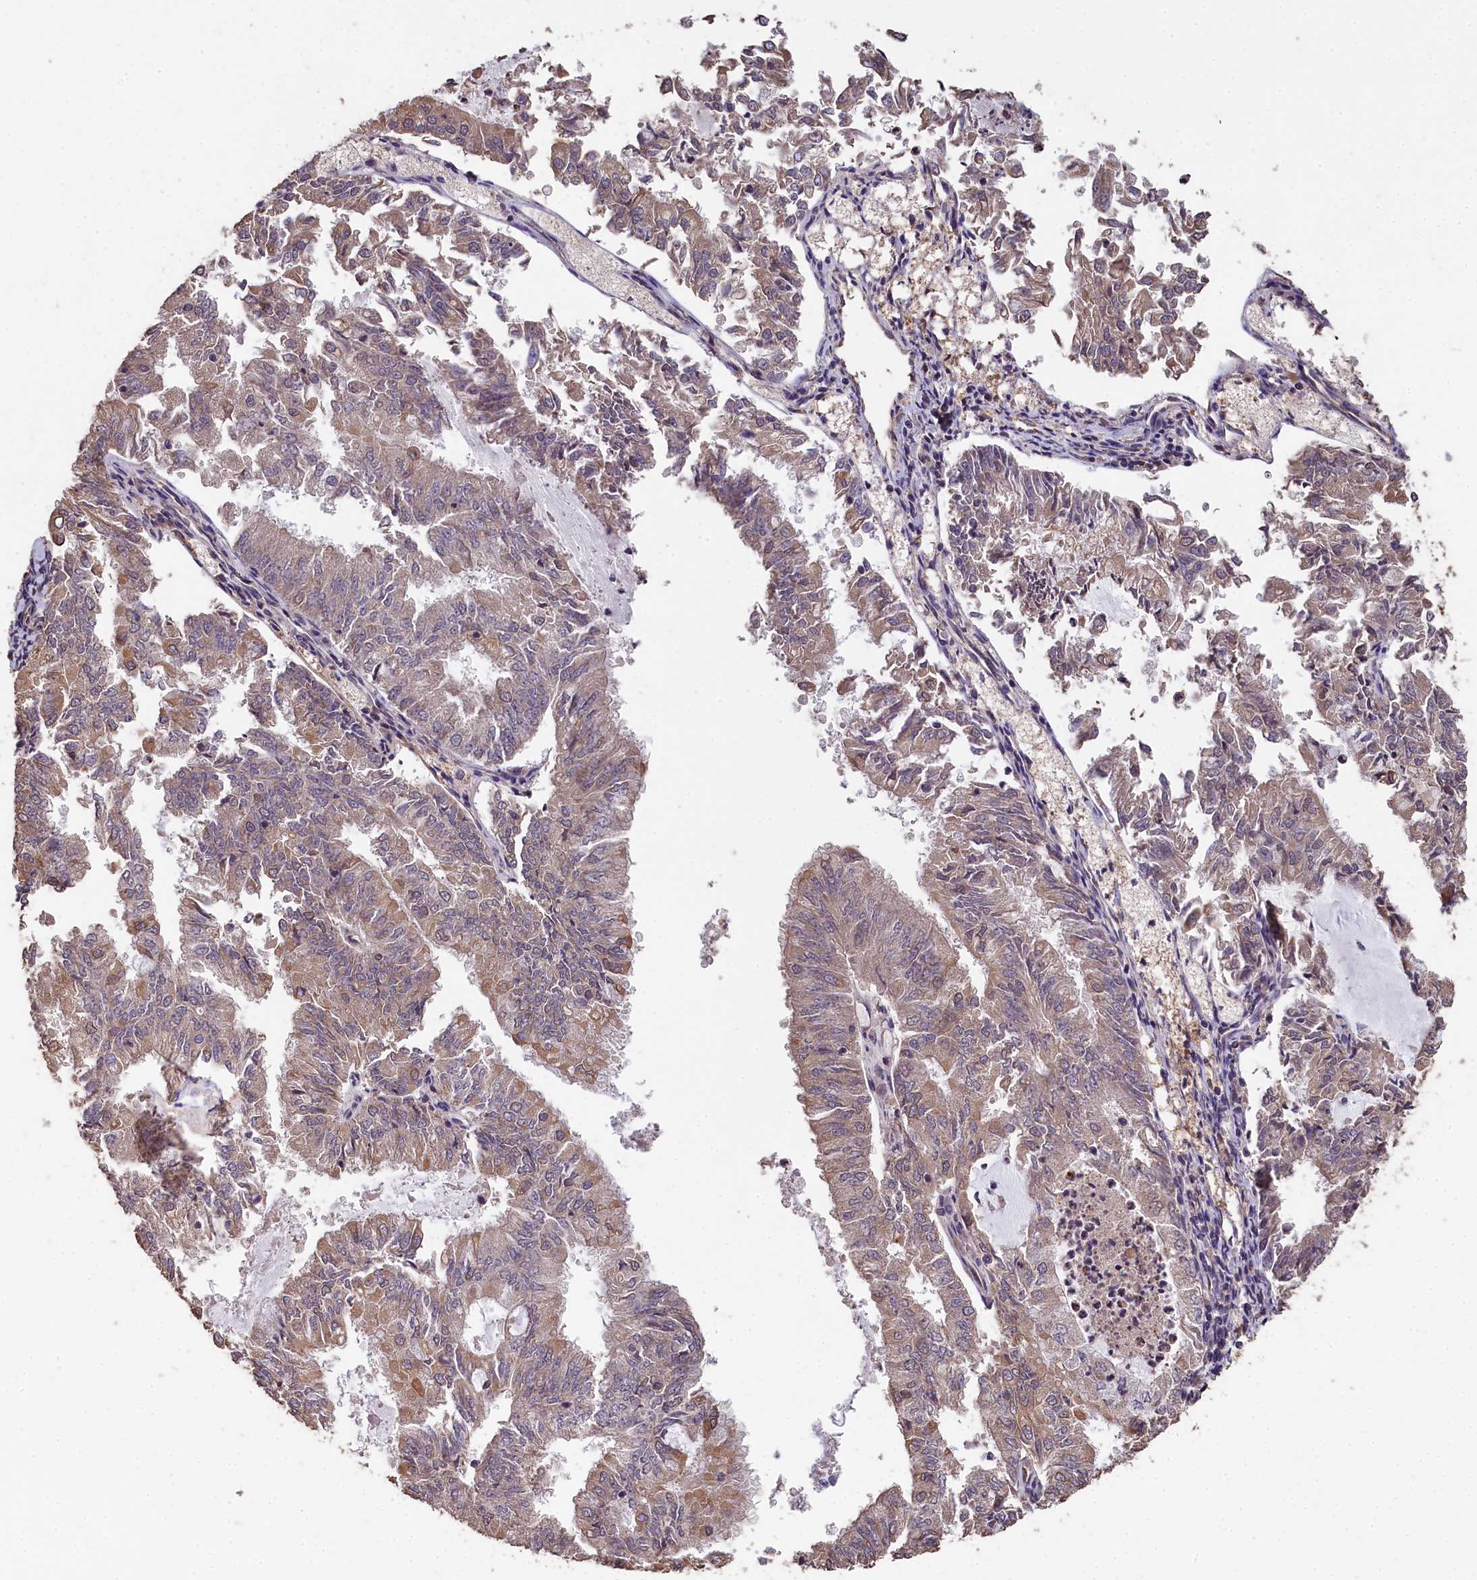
{"staining": {"intensity": "weak", "quantity": "25%-75%", "location": "cytoplasmic/membranous"}, "tissue": "endometrial cancer", "cell_type": "Tumor cells", "image_type": "cancer", "snomed": [{"axis": "morphology", "description": "Adenocarcinoma, NOS"}, {"axis": "topography", "description": "Endometrium"}], "caption": "IHC of adenocarcinoma (endometrial) displays low levels of weak cytoplasmic/membranous expression in approximately 25%-75% of tumor cells.", "gene": "CHD9", "patient": {"sex": "female", "age": 57}}